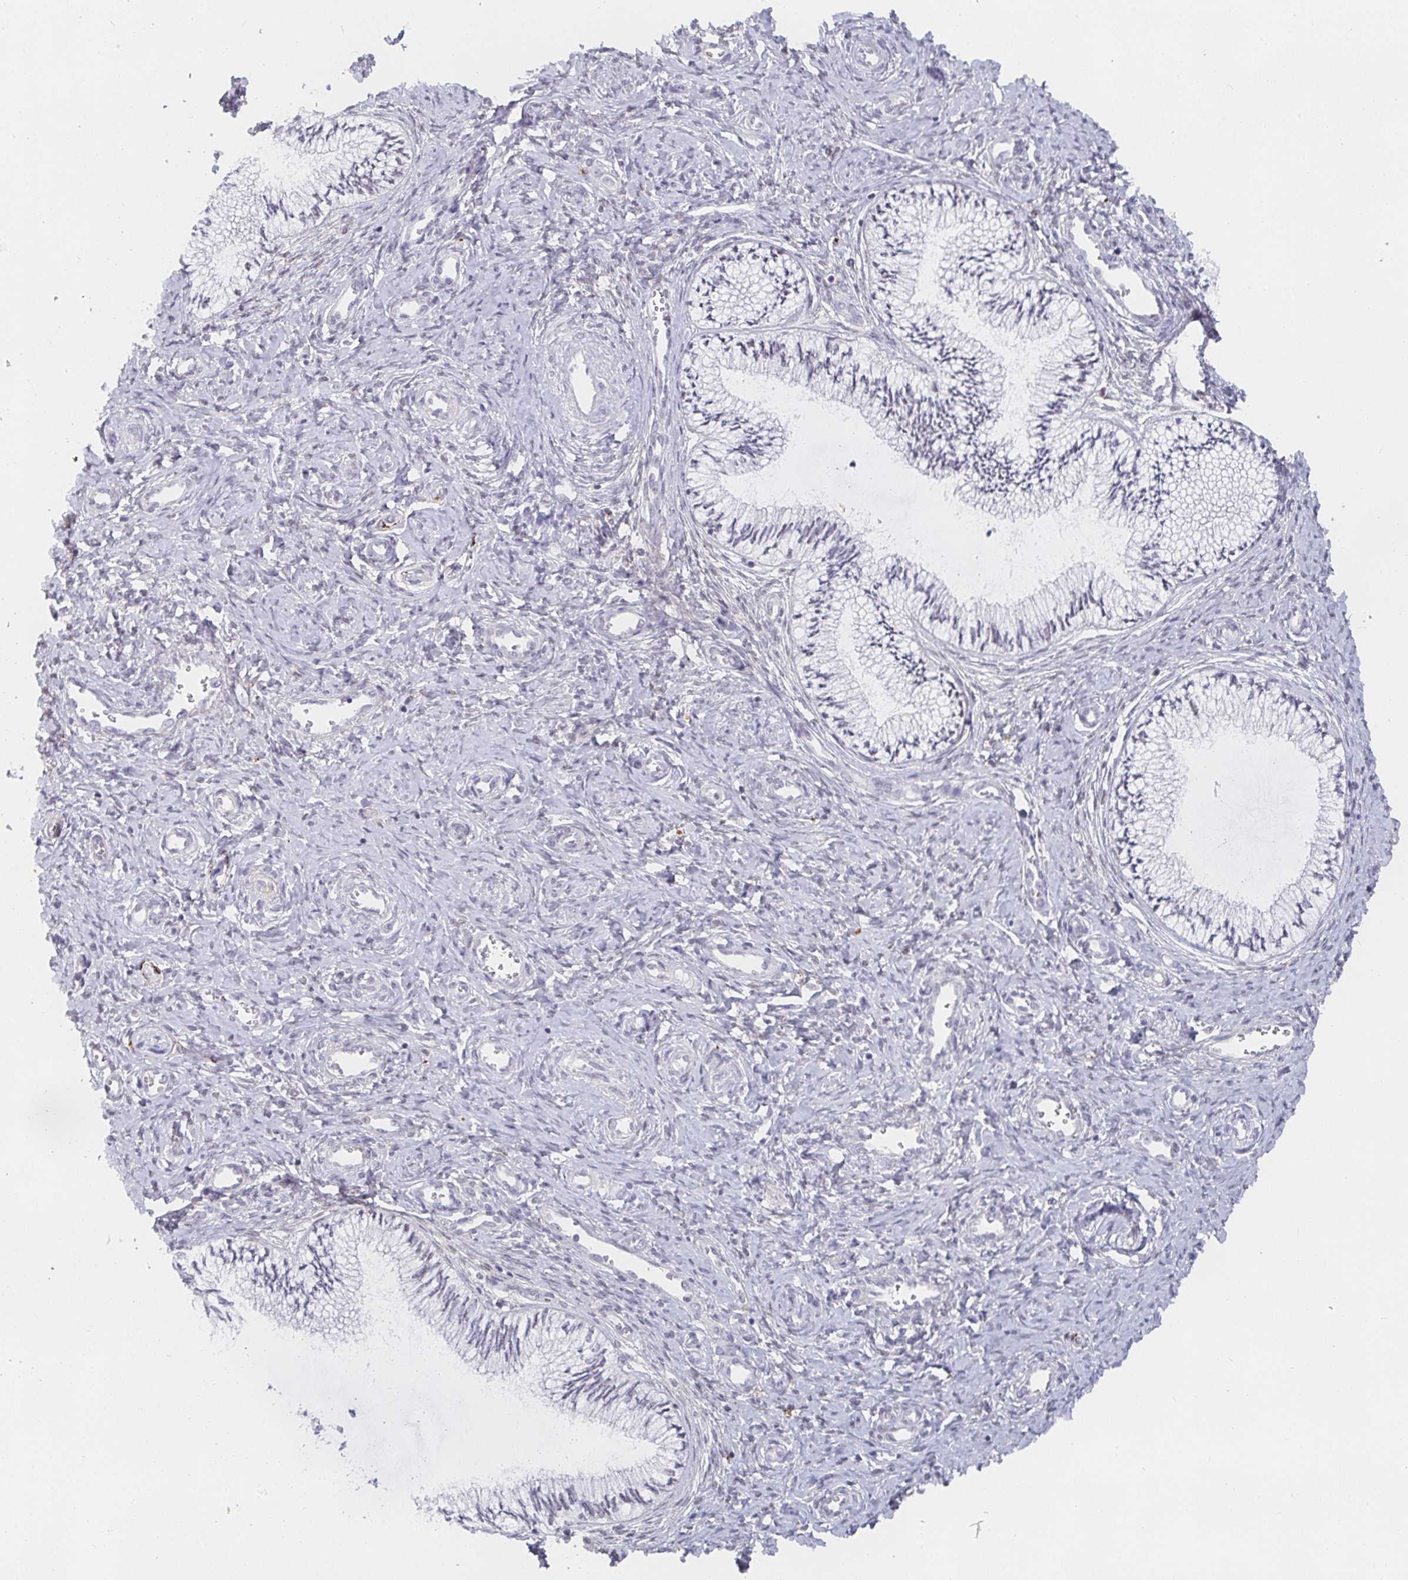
{"staining": {"intensity": "negative", "quantity": "none", "location": "none"}, "tissue": "cervix", "cell_type": "Glandular cells", "image_type": "normal", "snomed": [{"axis": "morphology", "description": "Normal tissue, NOS"}, {"axis": "topography", "description": "Cervix"}], "caption": "Immunohistochemistry (IHC) of unremarkable human cervix exhibits no staining in glandular cells.", "gene": "RCOR1", "patient": {"sex": "female", "age": 24}}